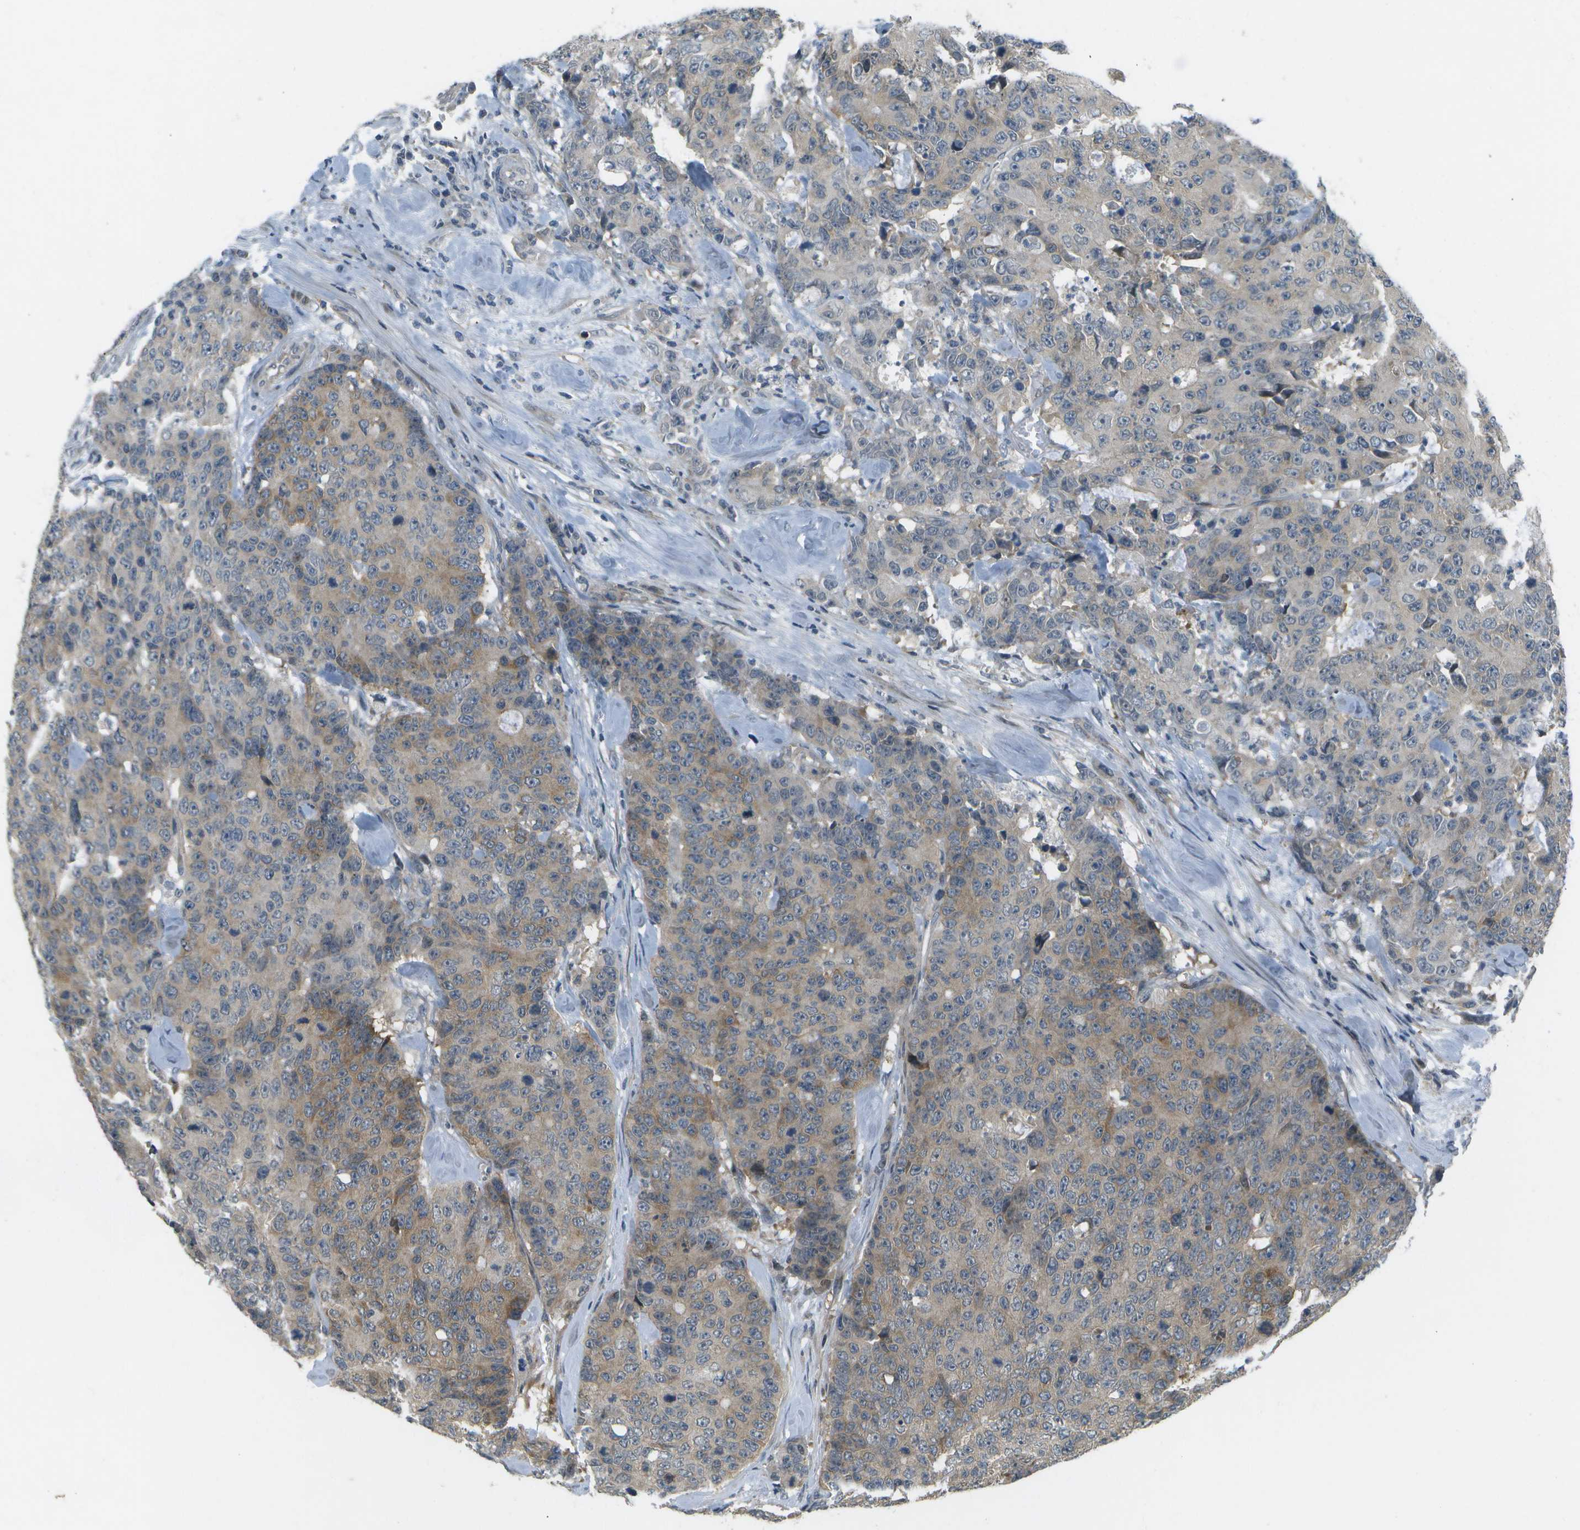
{"staining": {"intensity": "moderate", "quantity": "<25%", "location": "cytoplasmic/membranous"}, "tissue": "colorectal cancer", "cell_type": "Tumor cells", "image_type": "cancer", "snomed": [{"axis": "morphology", "description": "Adenocarcinoma, NOS"}, {"axis": "topography", "description": "Colon"}], "caption": "The photomicrograph shows a brown stain indicating the presence of a protein in the cytoplasmic/membranous of tumor cells in colorectal cancer (adenocarcinoma). (DAB (3,3'-diaminobenzidine) IHC with brightfield microscopy, high magnification).", "gene": "WNK2", "patient": {"sex": "female", "age": 86}}